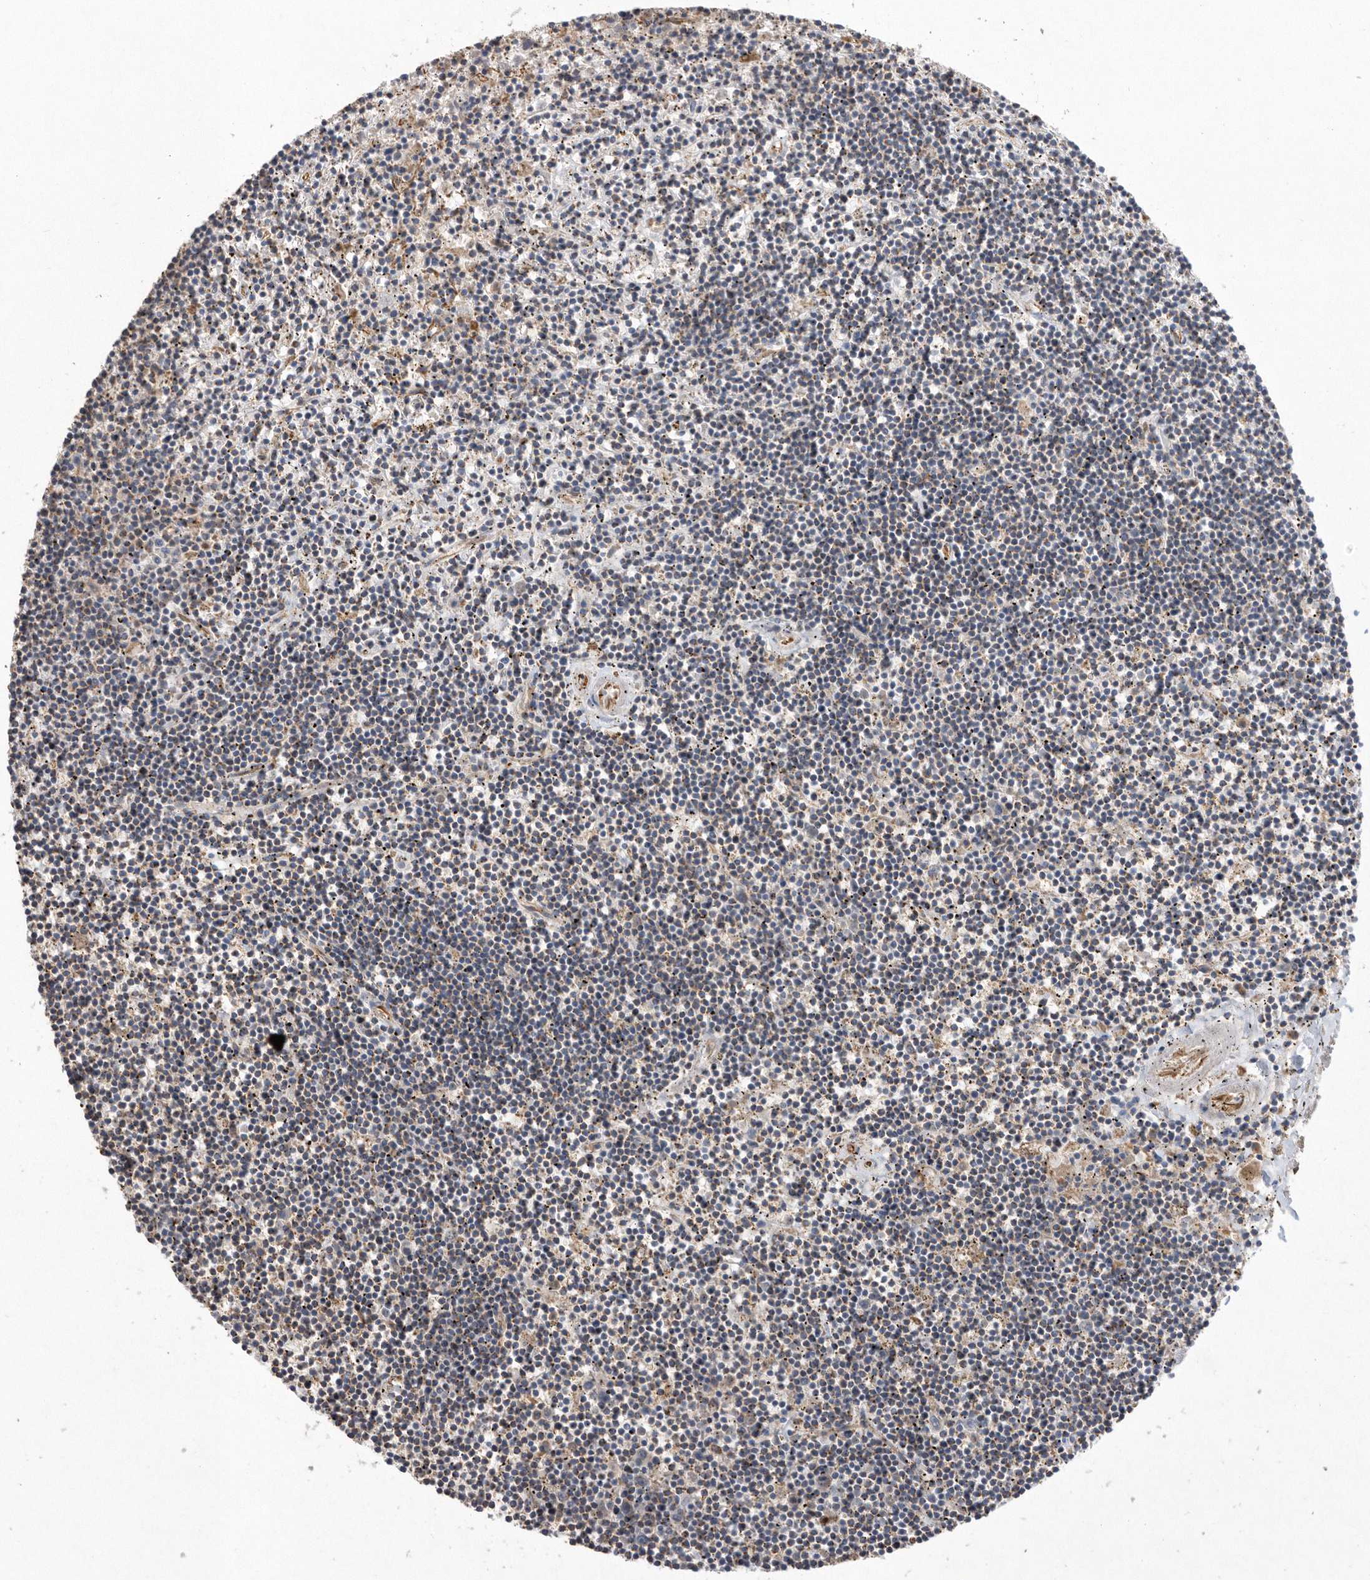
{"staining": {"intensity": "weak", "quantity": "<25%", "location": "cytoplasmic/membranous"}, "tissue": "lymphoma", "cell_type": "Tumor cells", "image_type": "cancer", "snomed": [{"axis": "morphology", "description": "Malignant lymphoma, non-Hodgkin's type, Low grade"}, {"axis": "topography", "description": "Spleen"}], "caption": "Tumor cells are negative for protein expression in human lymphoma.", "gene": "PON2", "patient": {"sex": "male", "age": 76}}